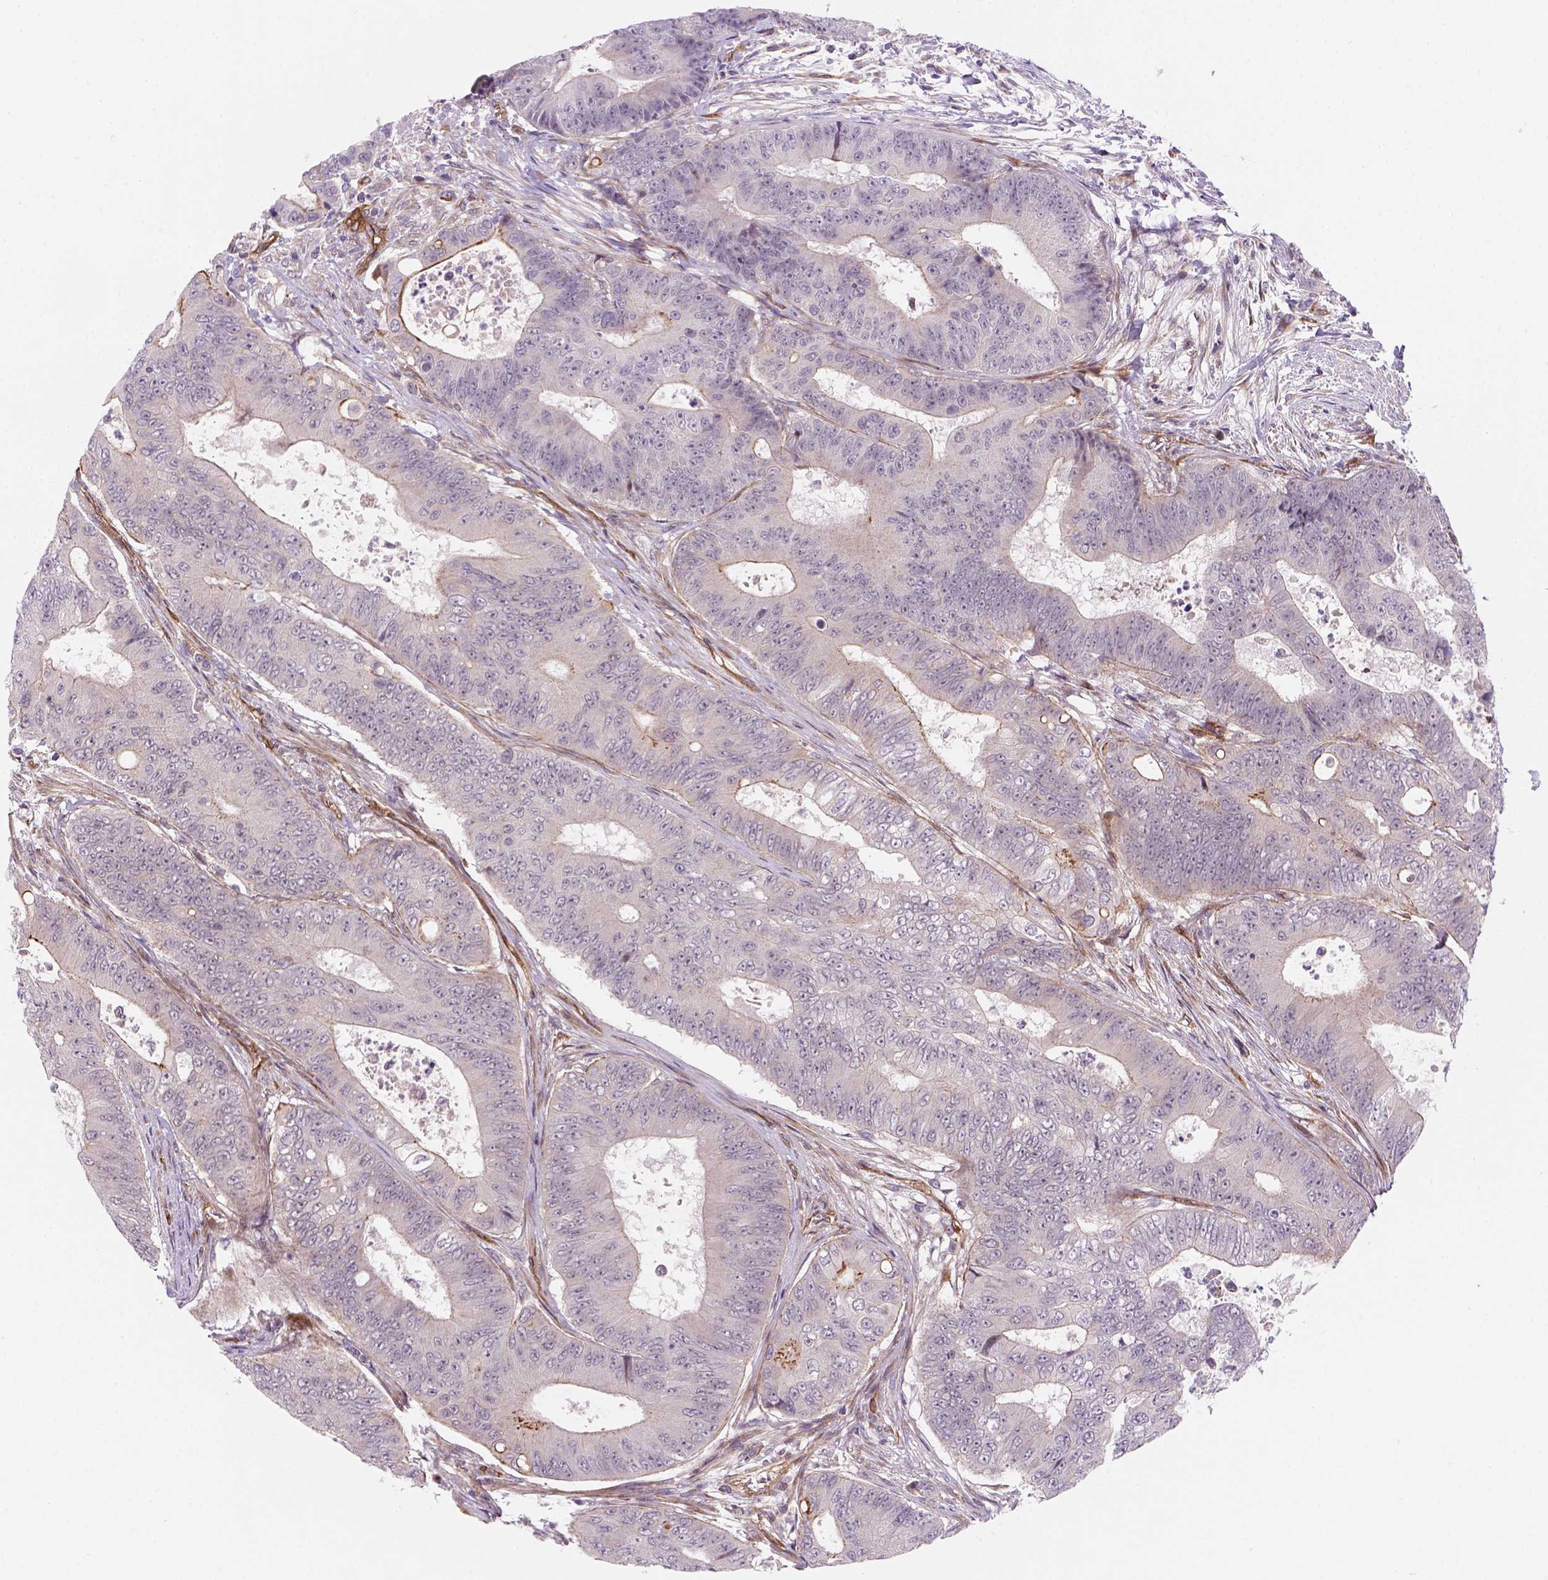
{"staining": {"intensity": "weak", "quantity": "<25%", "location": "cytoplasmic/membranous"}, "tissue": "colorectal cancer", "cell_type": "Tumor cells", "image_type": "cancer", "snomed": [{"axis": "morphology", "description": "Adenocarcinoma, NOS"}, {"axis": "topography", "description": "Colon"}], "caption": "There is no significant positivity in tumor cells of colorectal adenocarcinoma.", "gene": "VSTM5", "patient": {"sex": "female", "age": 48}}